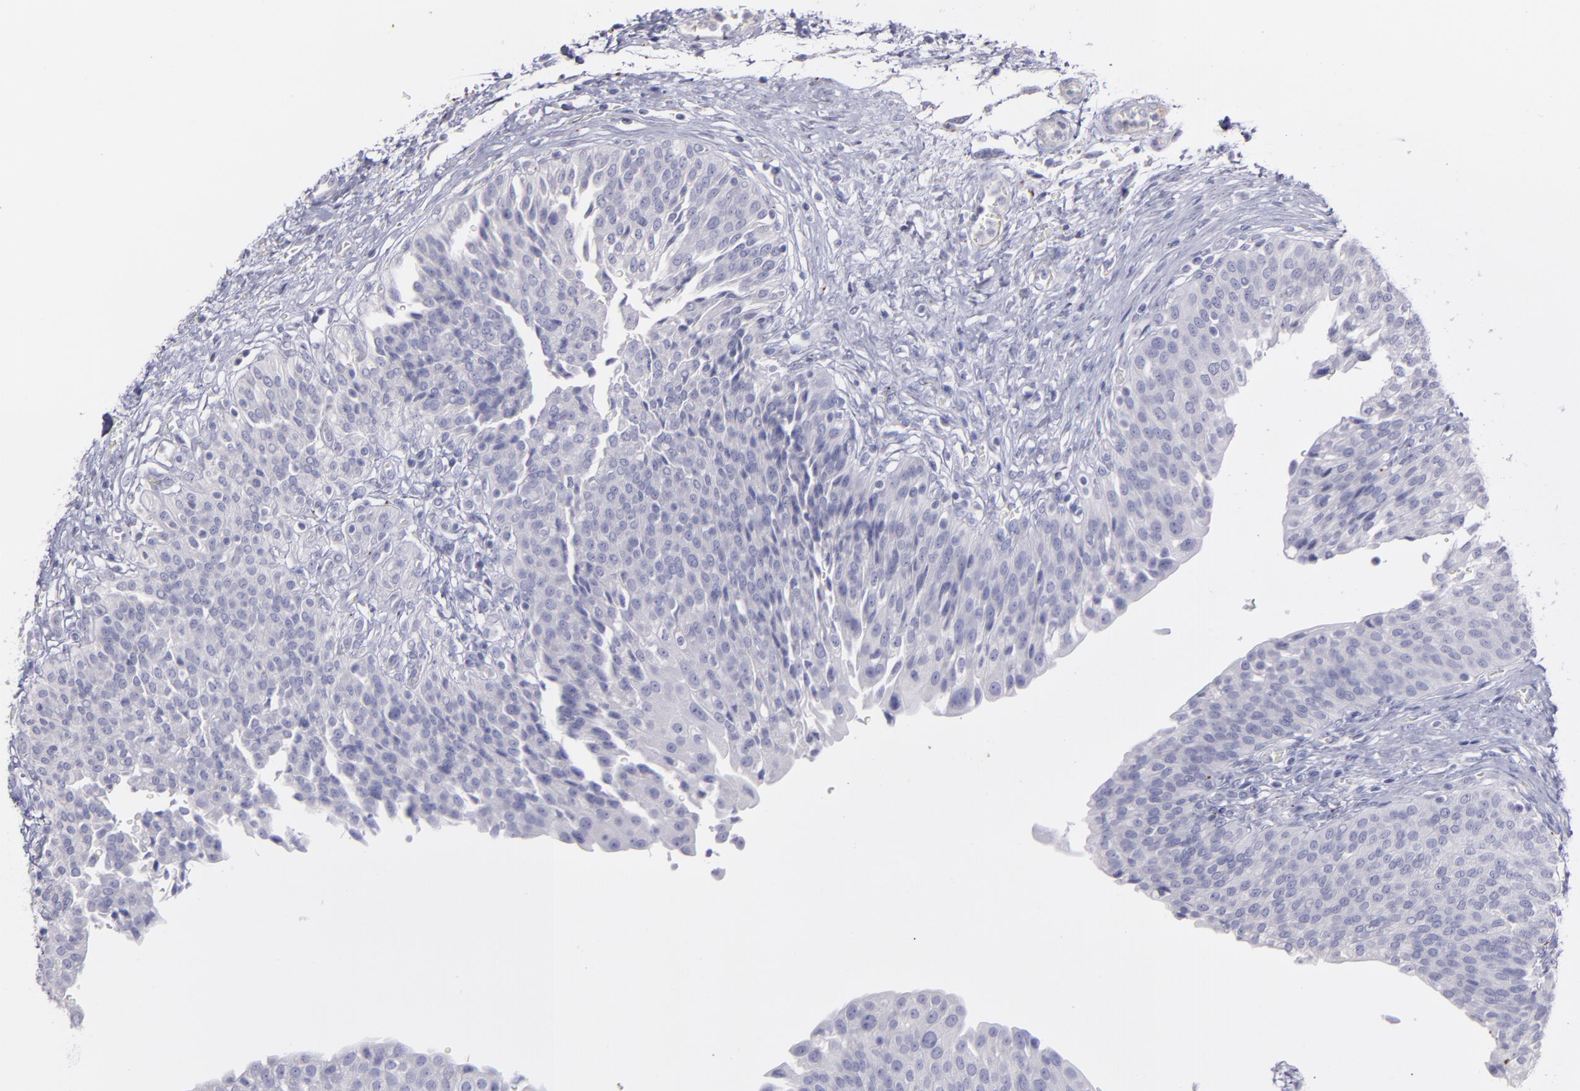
{"staining": {"intensity": "negative", "quantity": "none", "location": "none"}, "tissue": "urinary bladder", "cell_type": "Urothelial cells", "image_type": "normal", "snomed": [{"axis": "morphology", "description": "Normal tissue, NOS"}, {"axis": "topography", "description": "Smooth muscle"}, {"axis": "topography", "description": "Urinary bladder"}], "caption": "Protein analysis of unremarkable urinary bladder exhibits no significant expression in urothelial cells.", "gene": "SNAP25", "patient": {"sex": "male", "age": 35}}